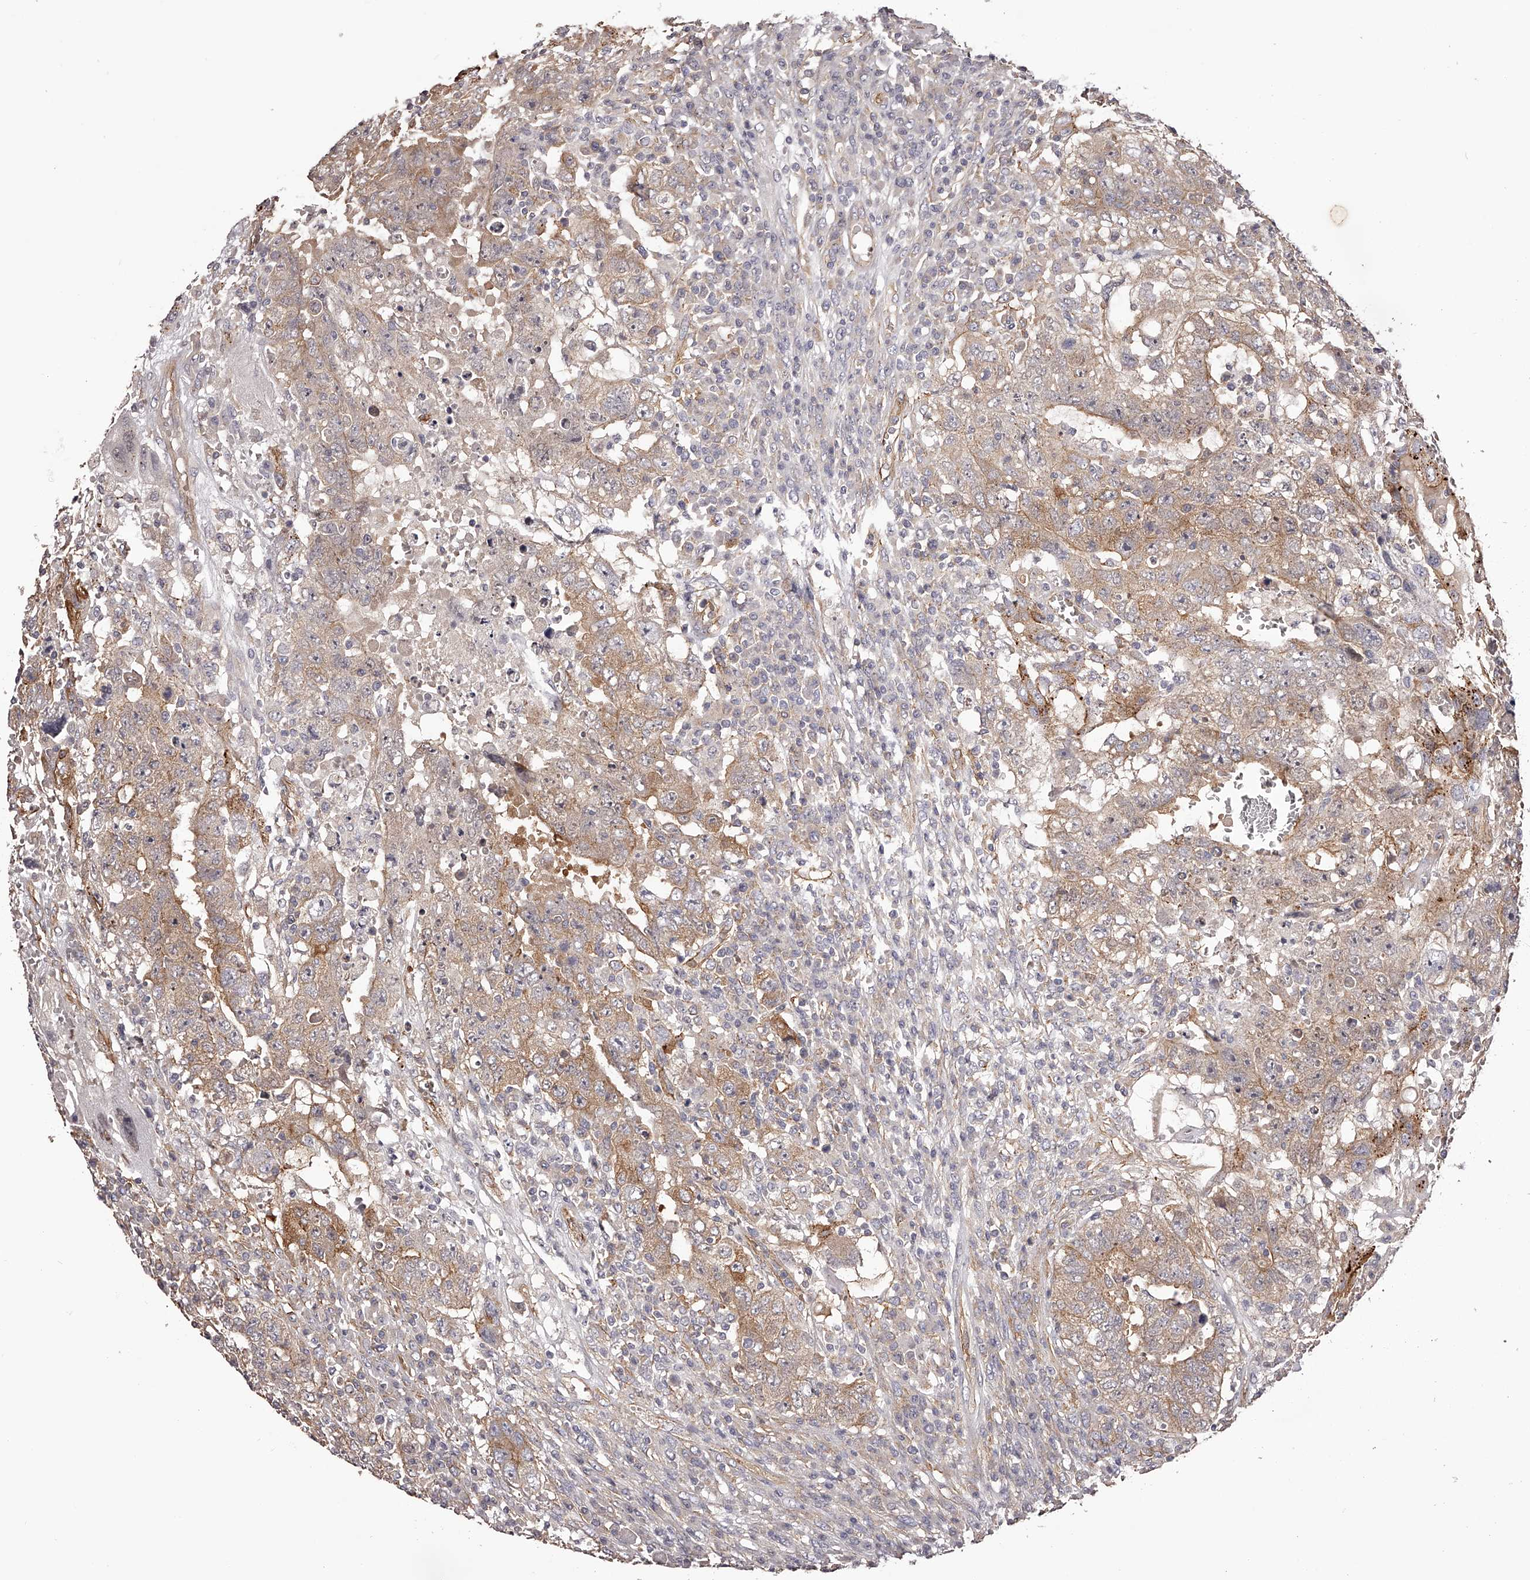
{"staining": {"intensity": "moderate", "quantity": "<25%", "location": "cytoplasmic/membranous"}, "tissue": "testis cancer", "cell_type": "Tumor cells", "image_type": "cancer", "snomed": [{"axis": "morphology", "description": "Carcinoma, Embryonal, NOS"}, {"axis": "topography", "description": "Testis"}], "caption": "A brown stain shows moderate cytoplasmic/membranous staining of a protein in human testis cancer tumor cells. The staining was performed using DAB (3,3'-diaminobenzidine), with brown indicating positive protein expression. Nuclei are stained blue with hematoxylin.", "gene": "LTV1", "patient": {"sex": "male", "age": 26}}